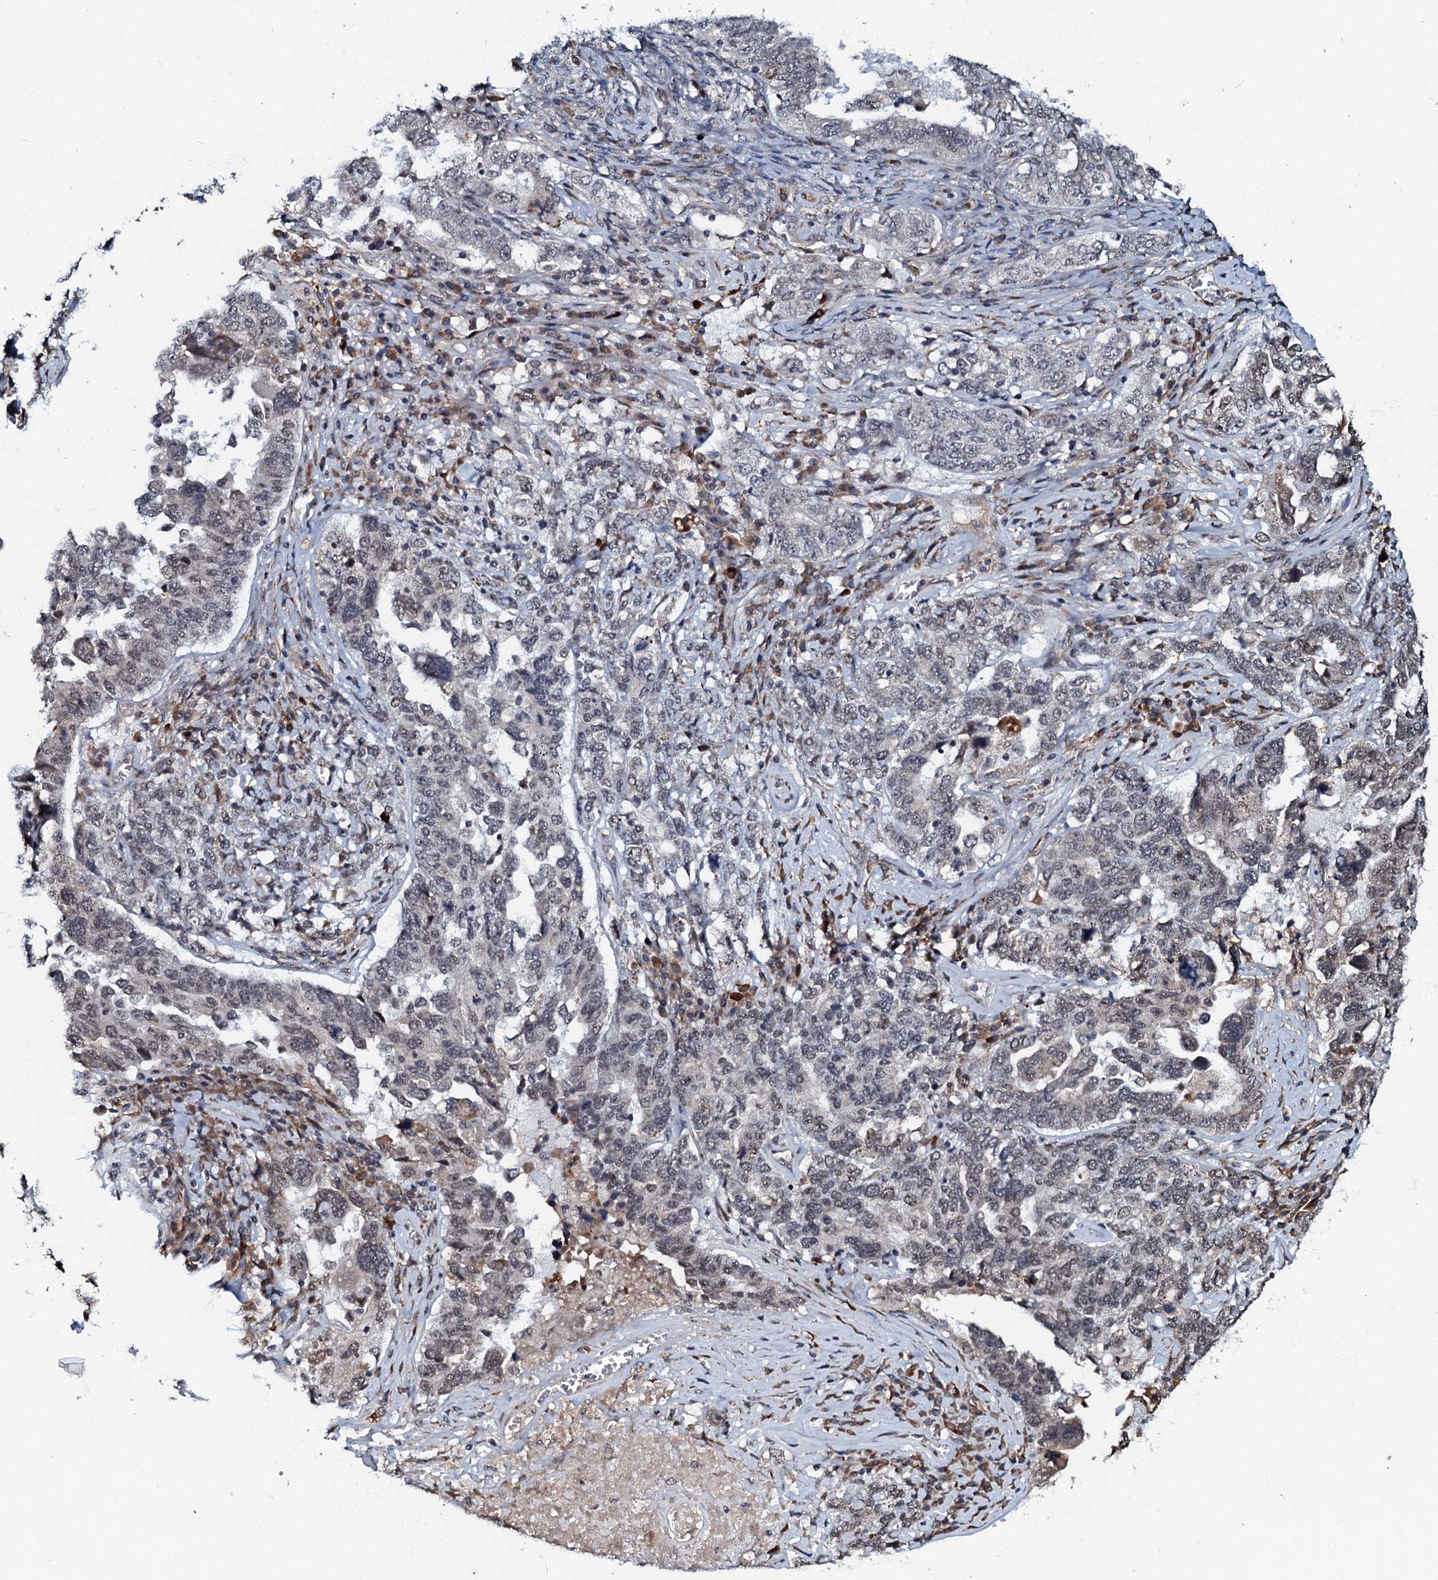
{"staining": {"intensity": "weak", "quantity": "25%-75%", "location": "nuclear"}, "tissue": "ovarian cancer", "cell_type": "Tumor cells", "image_type": "cancer", "snomed": [{"axis": "morphology", "description": "Carcinoma, endometroid"}, {"axis": "topography", "description": "Ovary"}], "caption": "The micrograph reveals immunohistochemical staining of ovarian endometroid carcinoma. There is weak nuclear expression is appreciated in about 25%-75% of tumor cells.", "gene": "C18orf32", "patient": {"sex": "female", "age": 62}}